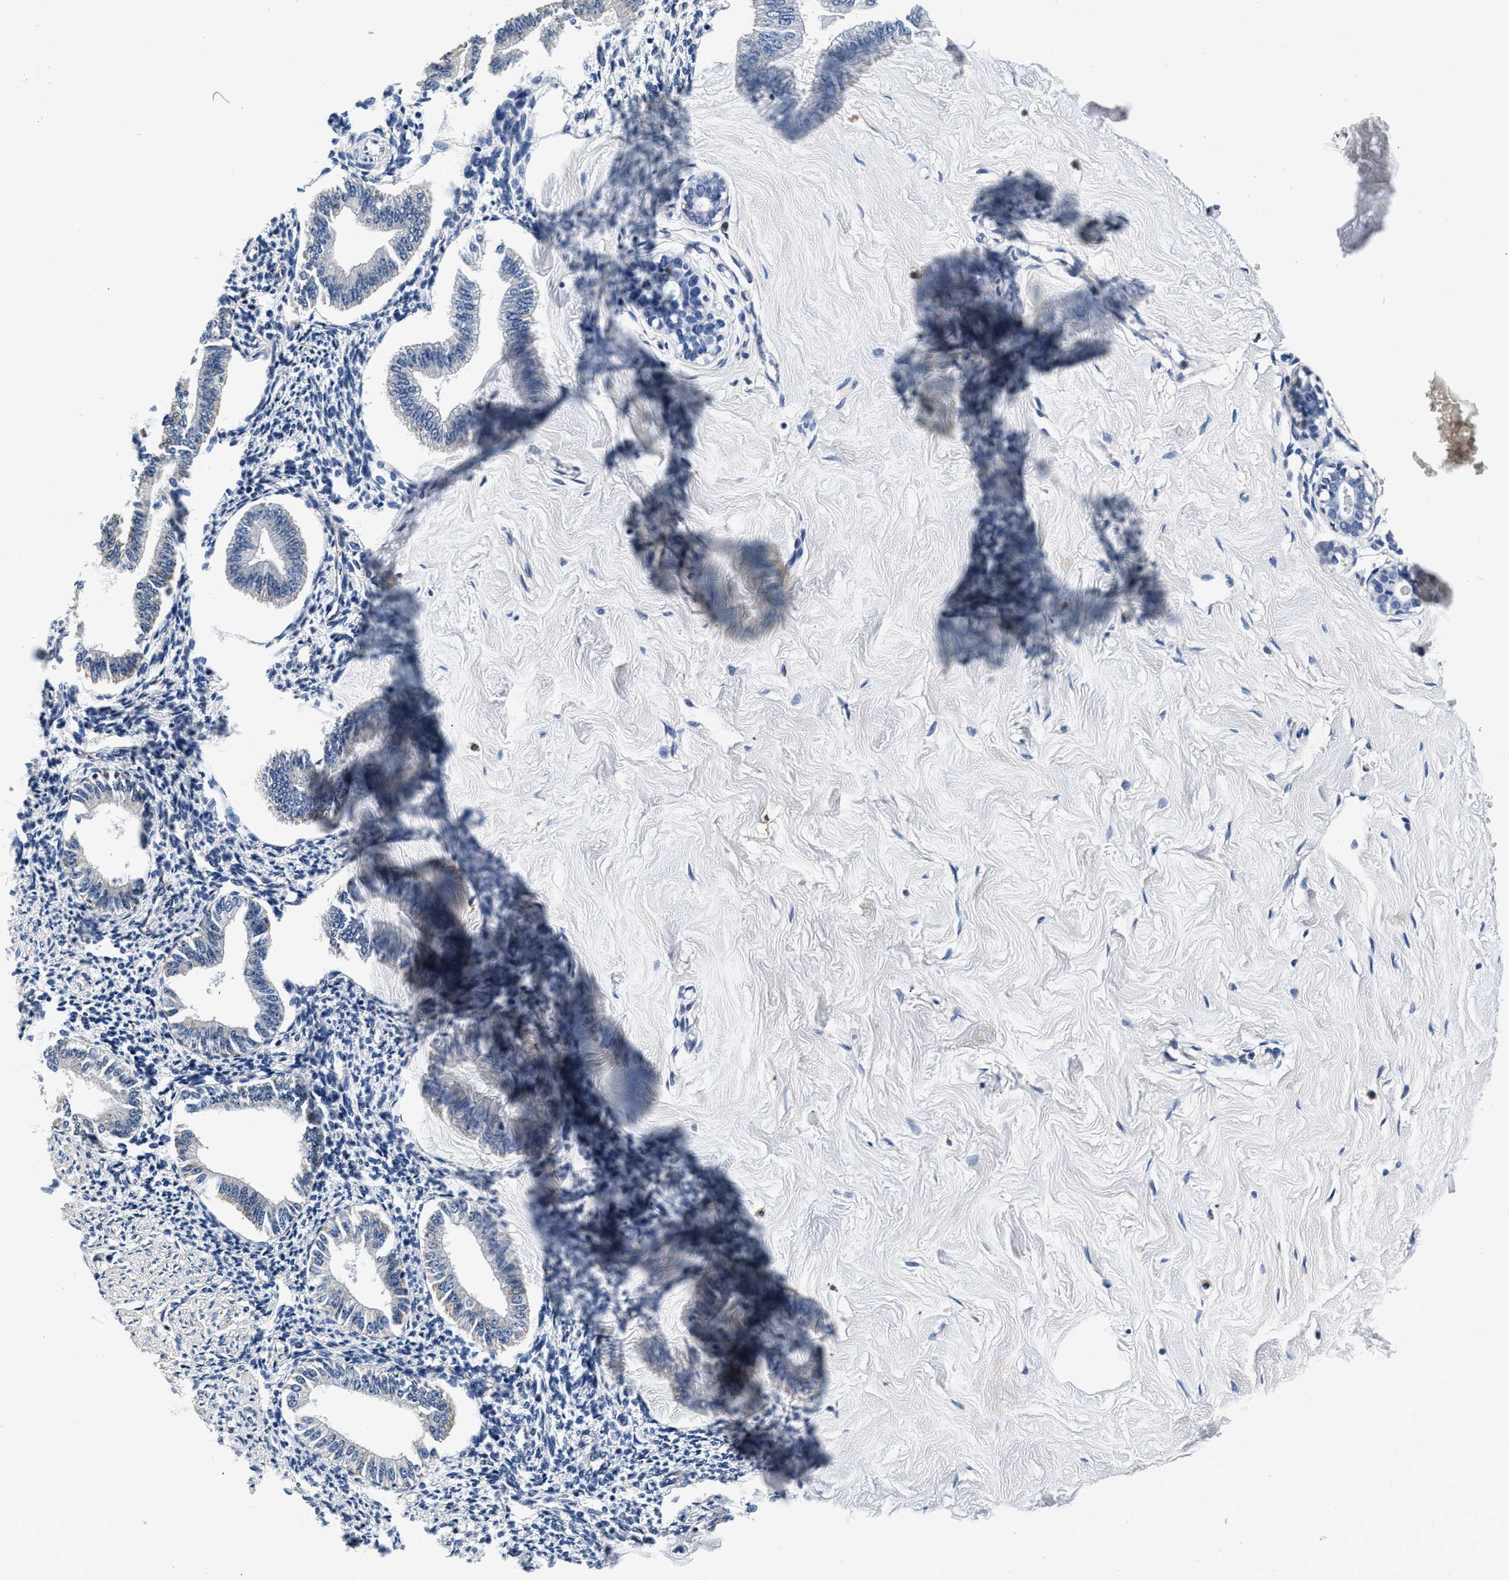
{"staining": {"intensity": "negative", "quantity": "none", "location": "none"}, "tissue": "endometrium", "cell_type": "Cells in endometrial stroma", "image_type": "normal", "snomed": [{"axis": "morphology", "description": "Normal tissue, NOS"}, {"axis": "topography", "description": "Endometrium"}], "caption": "Cells in endometrial stroma are negative for brown protein staining in unremarkable endometrium. (Stains: DAB (3,3'-diaminobenzidine) IHC with hematoxylin counter stain, Microscopy: brightfield microscopy at high magnification).", "gene": "GRN", "patient": {"sex": "female", "age": 50}}